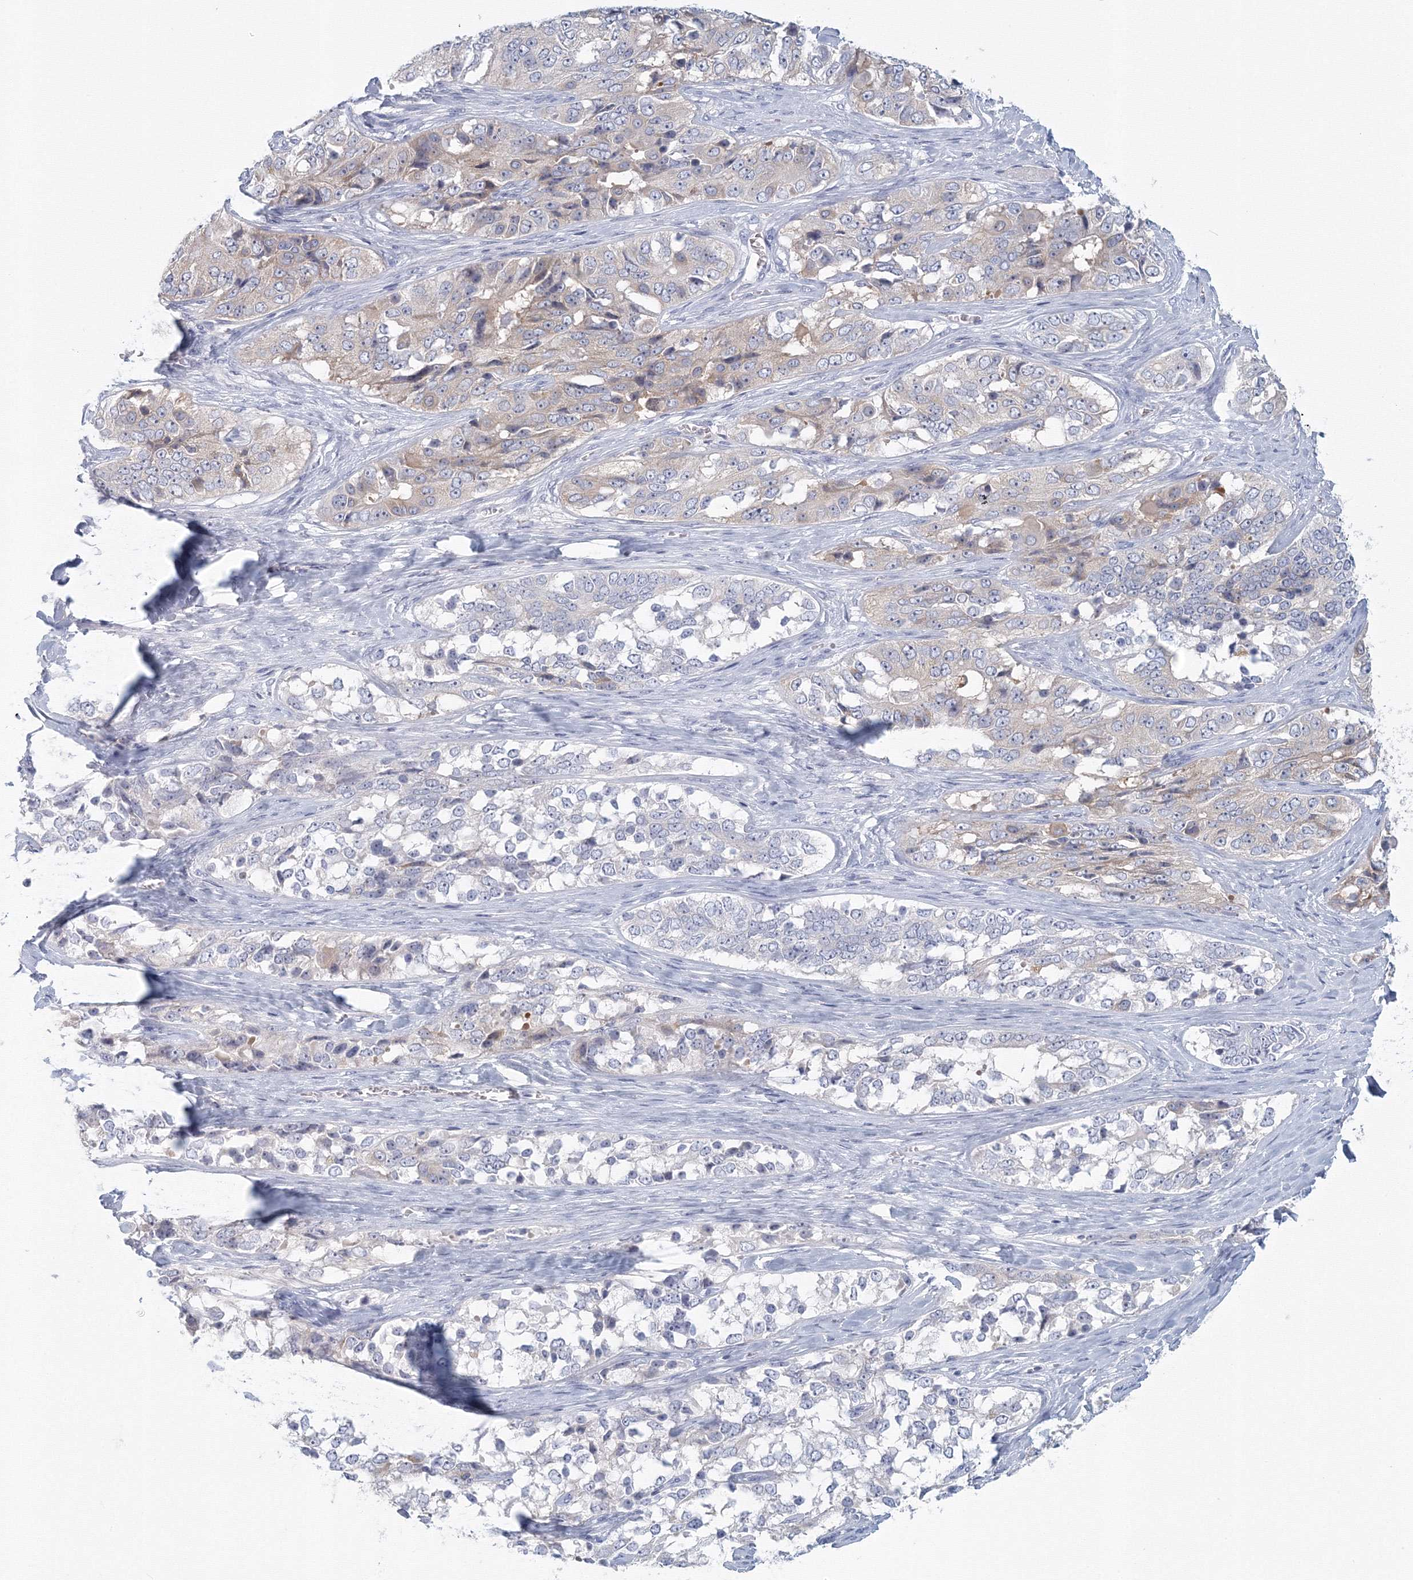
{"staining": {"intensity": "negative", "quantity": "none", "location": "none"}, "tissue": "ovarian cancer", "cell_type": "Tumor cells", "image_type": "cancer", "snomed": [{"axis": "morphology", "description": "Carcinoma, endometroid"}, {"axis": "topography", "description": "Ovary"}], "caption": "A histopathology image of ovarian cancer stained for a protein demonstrates no brown staining in tumor cells.", "gene": "TACC2", "patient": {"sex": "female", "age": 51}}